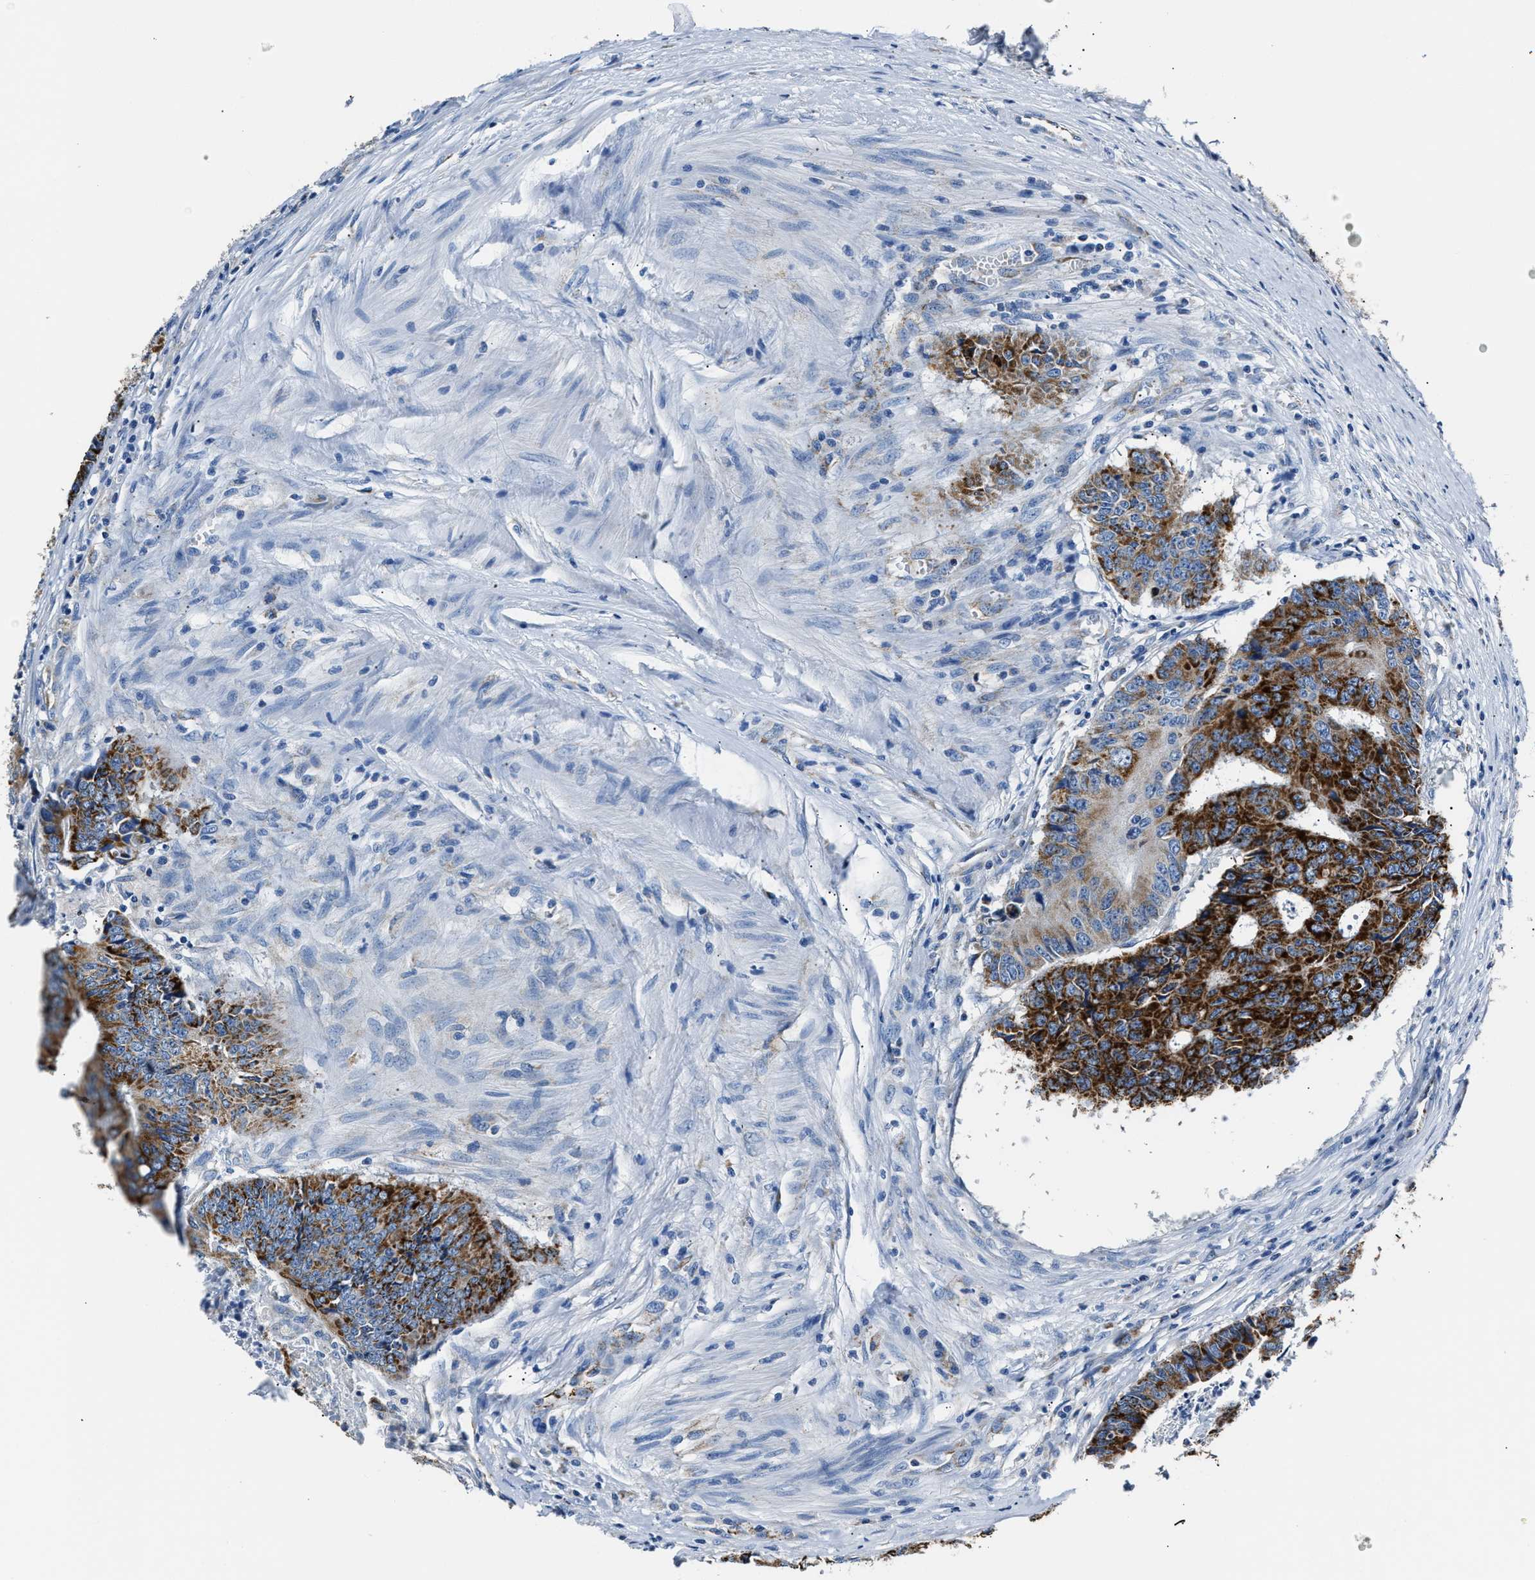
{"staining": {"intensity": "strong", "quantity": ">75%", "location": "cytoplasmic/membranous"}, "tissue": "colorectal cancer", "cell_type": "Tumor cells", "image_type": "cancer", "snomed": [{"axis": "morphology", "description": "Adenocarcinoma, NOS"}, {"axis": "topography", "description": "Rectum"}], "caption": "An immunohistochemistry (IHC) image of tumor tissue is shown. Protein staining in brown highlights strong cytoplasmic/membranous positivity in colorectal adenocarcinoma within tumor cells. The staining was performed using DAB, with brown indicating positive protein expression. Nuclei are stained blue with hematoxylin.", "gene": "AMACR", "patient": {"sex": "male", "age": 84}}